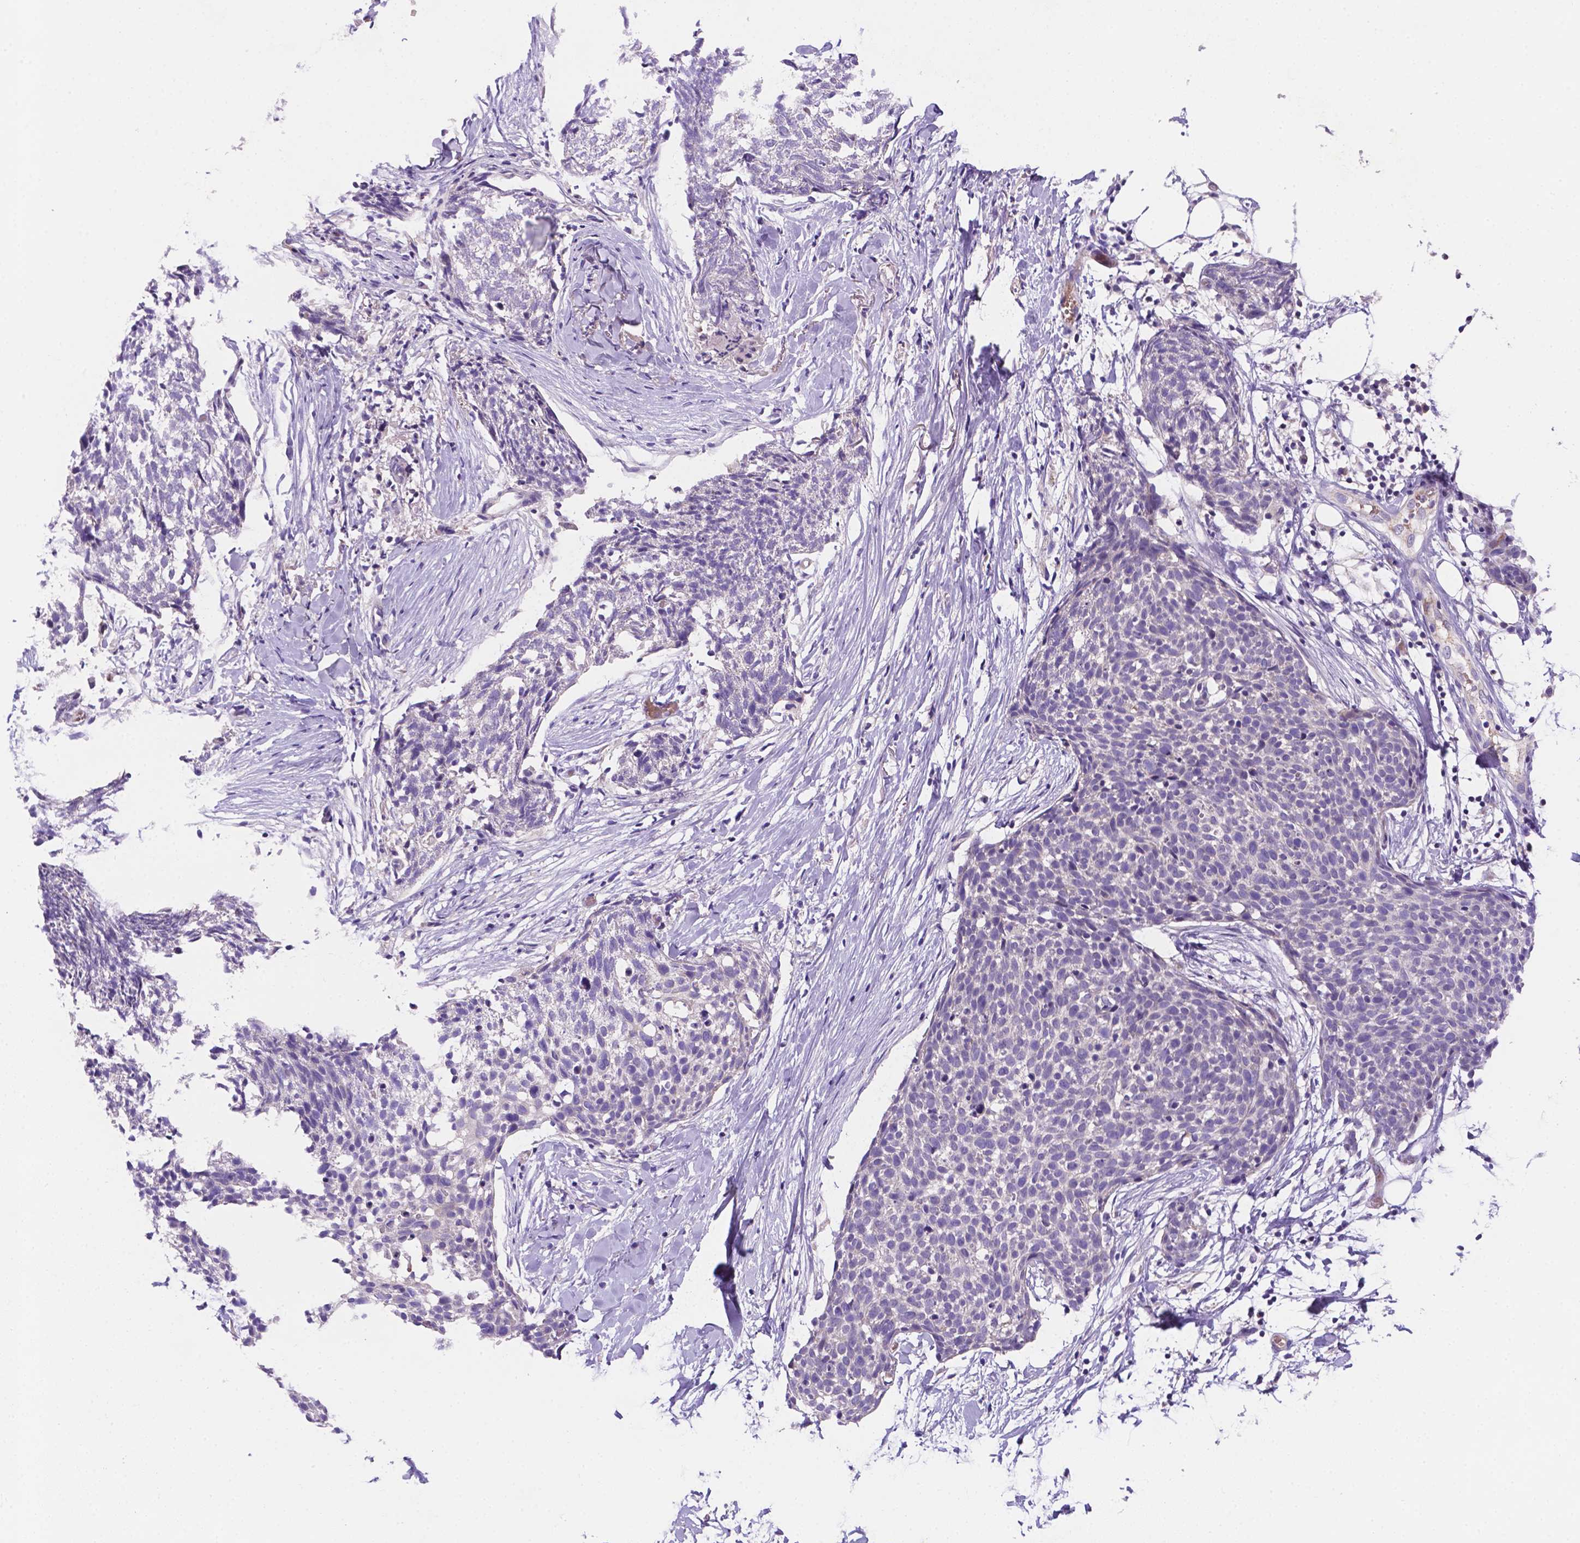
{"staining": {"intensity": "negative", "quantity": "none", "location": "none"}, "tissue": "skin cancer", "cell_type": "Tumor cells", "image_type": "cancer", "snomed": [{"axis": "morphology", "description": "Squamous cell carcinoma, NOS"}, {"axis": "topography", "description": "Skin"}, {"axis": "topography", "description": "Vulva"}], "caption": "The IHC micrograph has no significant positivity in tumor cells of squamous cell carcinoma (skin) tissue.", "gene": "TM4SF20", "patient": {"sex": "female", "age": 75}}